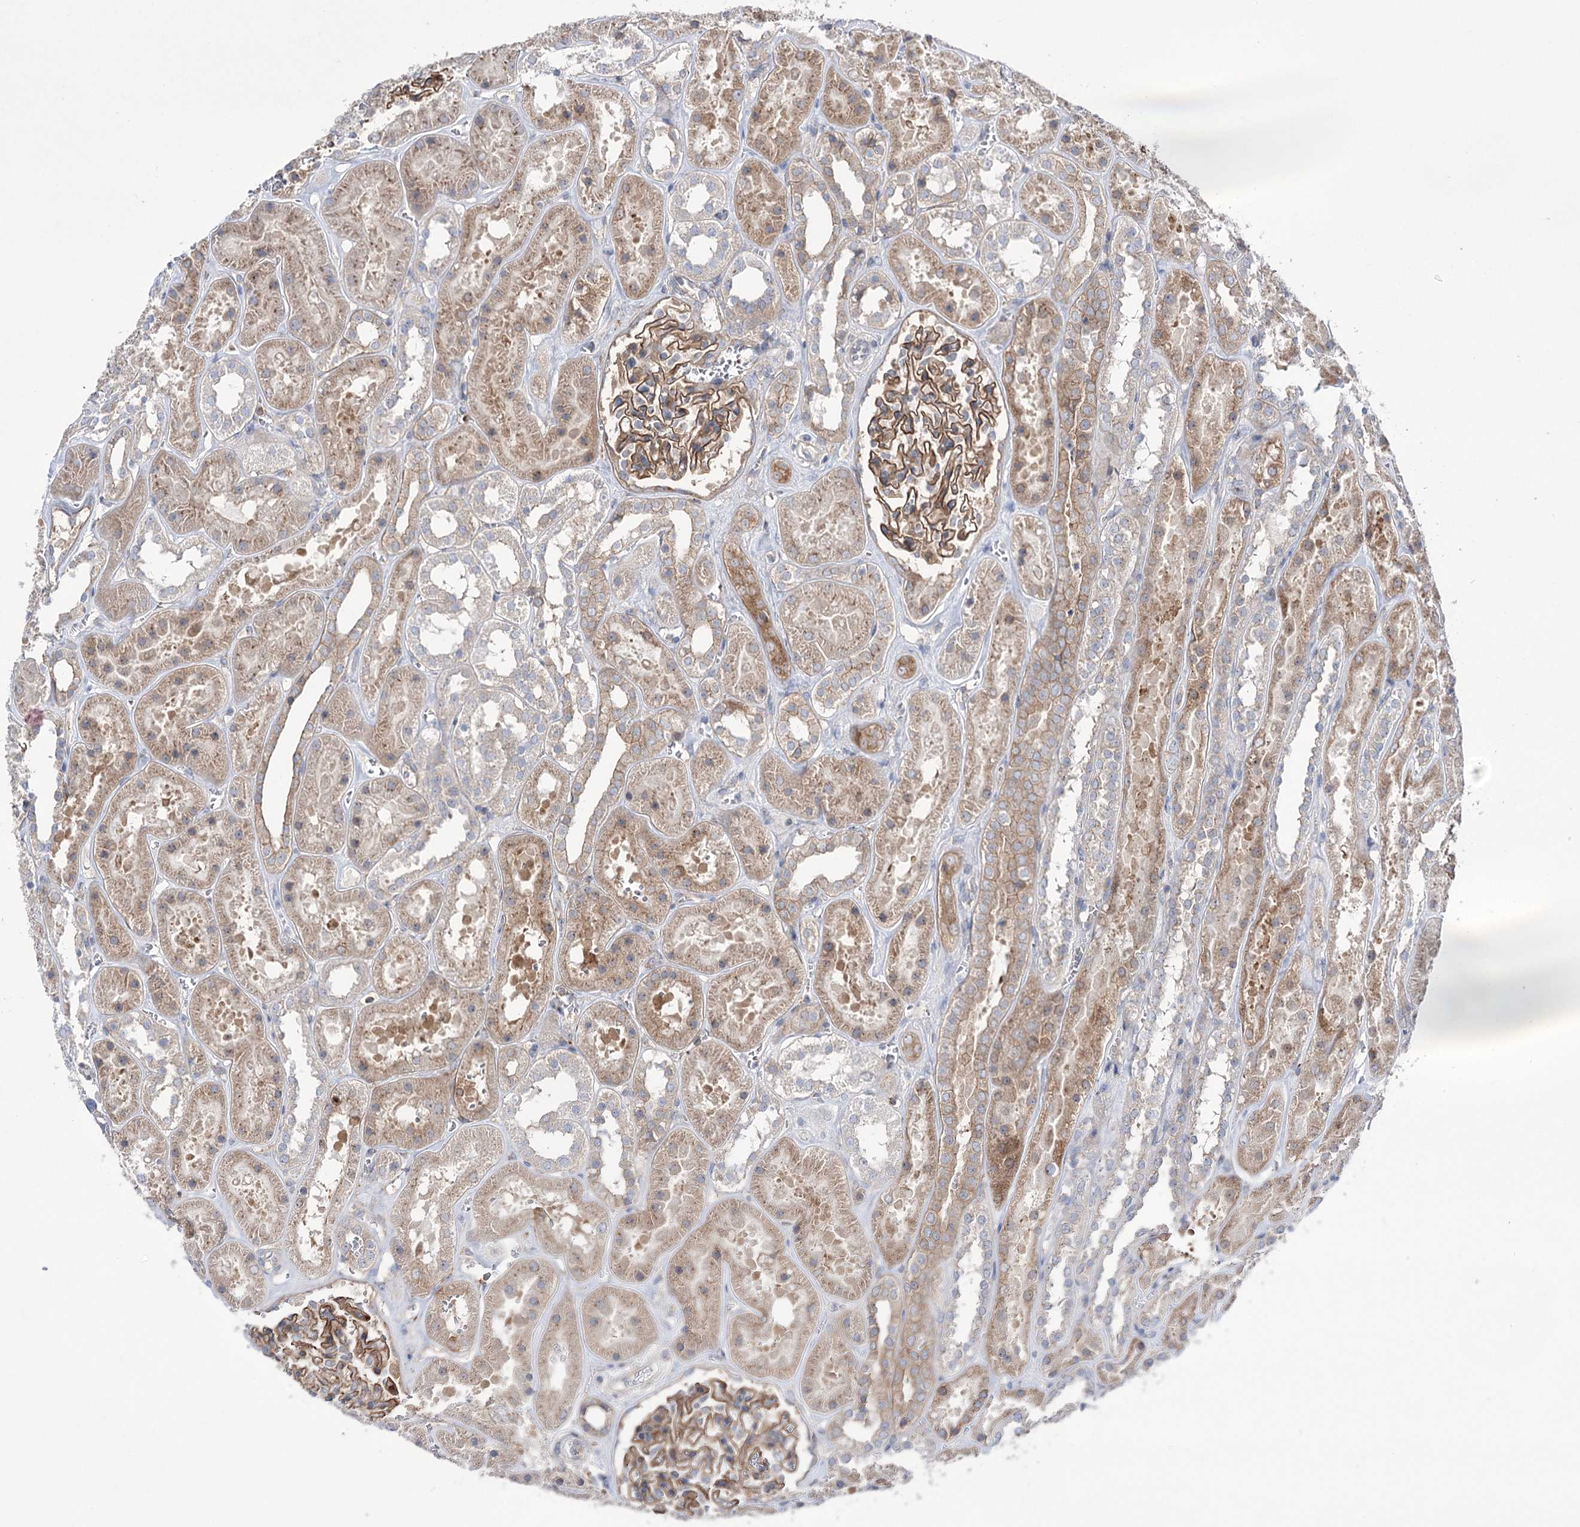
{"staining": {"intensity": "moderate", "quantity": ">75%", "location": "cytoplasmic/membranous"}, "tissue": "kidney", "cell_type": "Cells in glomeruli", "image_type": "normal", "snomed": [{"axis": "morphology", "description": "Normal tissue, NOS"}, {"axis": "topography", "description": "Kidney"}], "caption": "IHC histopathology image of normal kidney: human kidney stained using IHC displays medium levels of moderate protein expression localized specifically in the cytoplasmic/membranous of cells in glomeruli, appearing as a cytoplasmic/membranous brown color.", "gene": "ZNF622", "patient": {"sex": "female", "age": 41}}